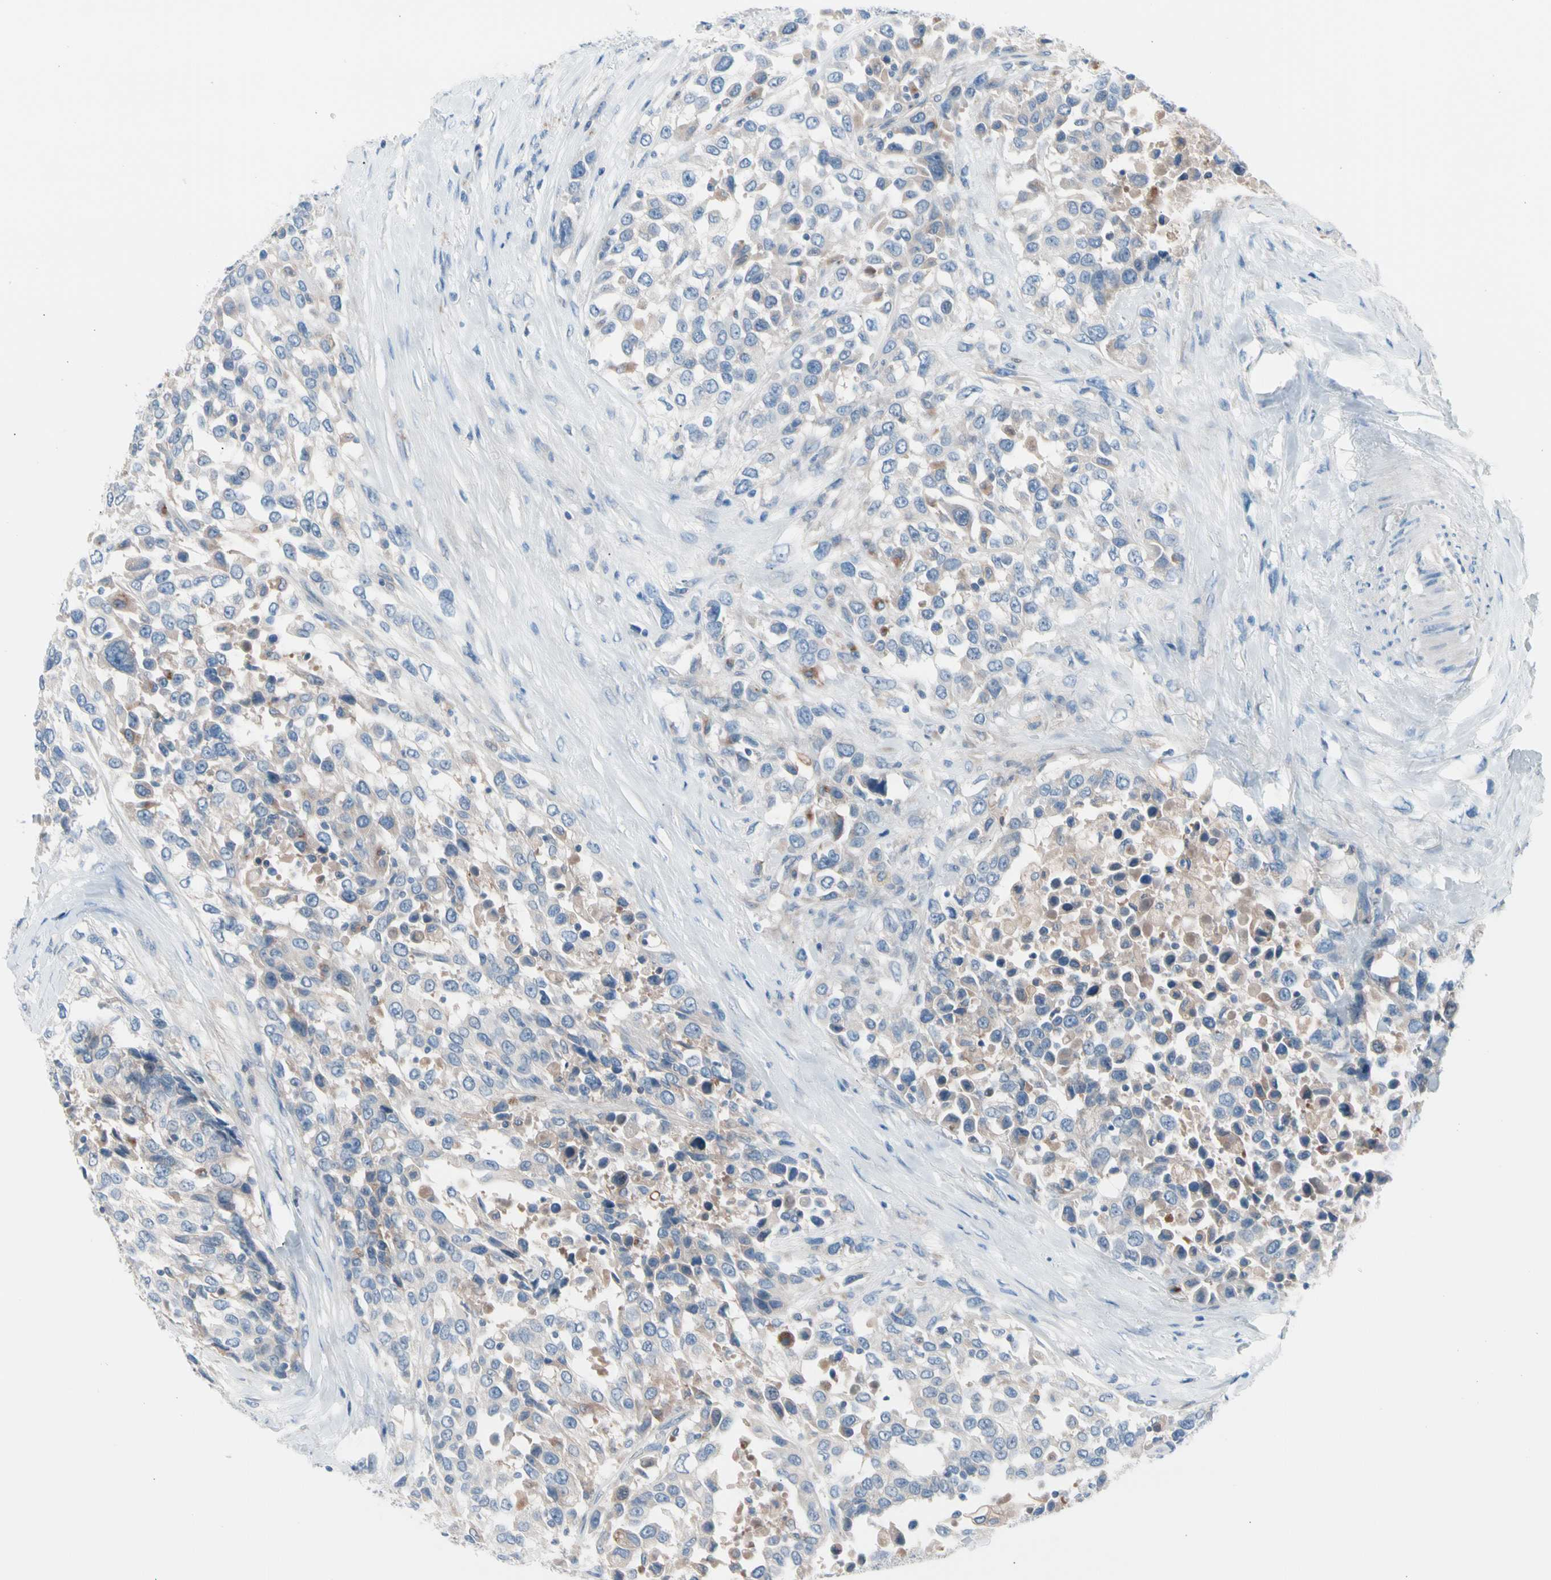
{"staining": {"intensity": "weak", "quantity": "<25%", "location": "cytoplasmic/membranous"}, "tissue": "urothelial cancer", "cell_type": "Tumor cells", "image_type": "cancer", "snomed": [{"axis": "morphology", "description": "Urothelial carcinoma, High grade"}, {"axis": "topography", "description": "Urinary bladder"}], "caption": "This is an IHC image of human urothelial carcinoma (high-grade). There is no staining in tumor cells.", "gene": "CASQ1", "patient": {"sex": "female", "age": 80}}